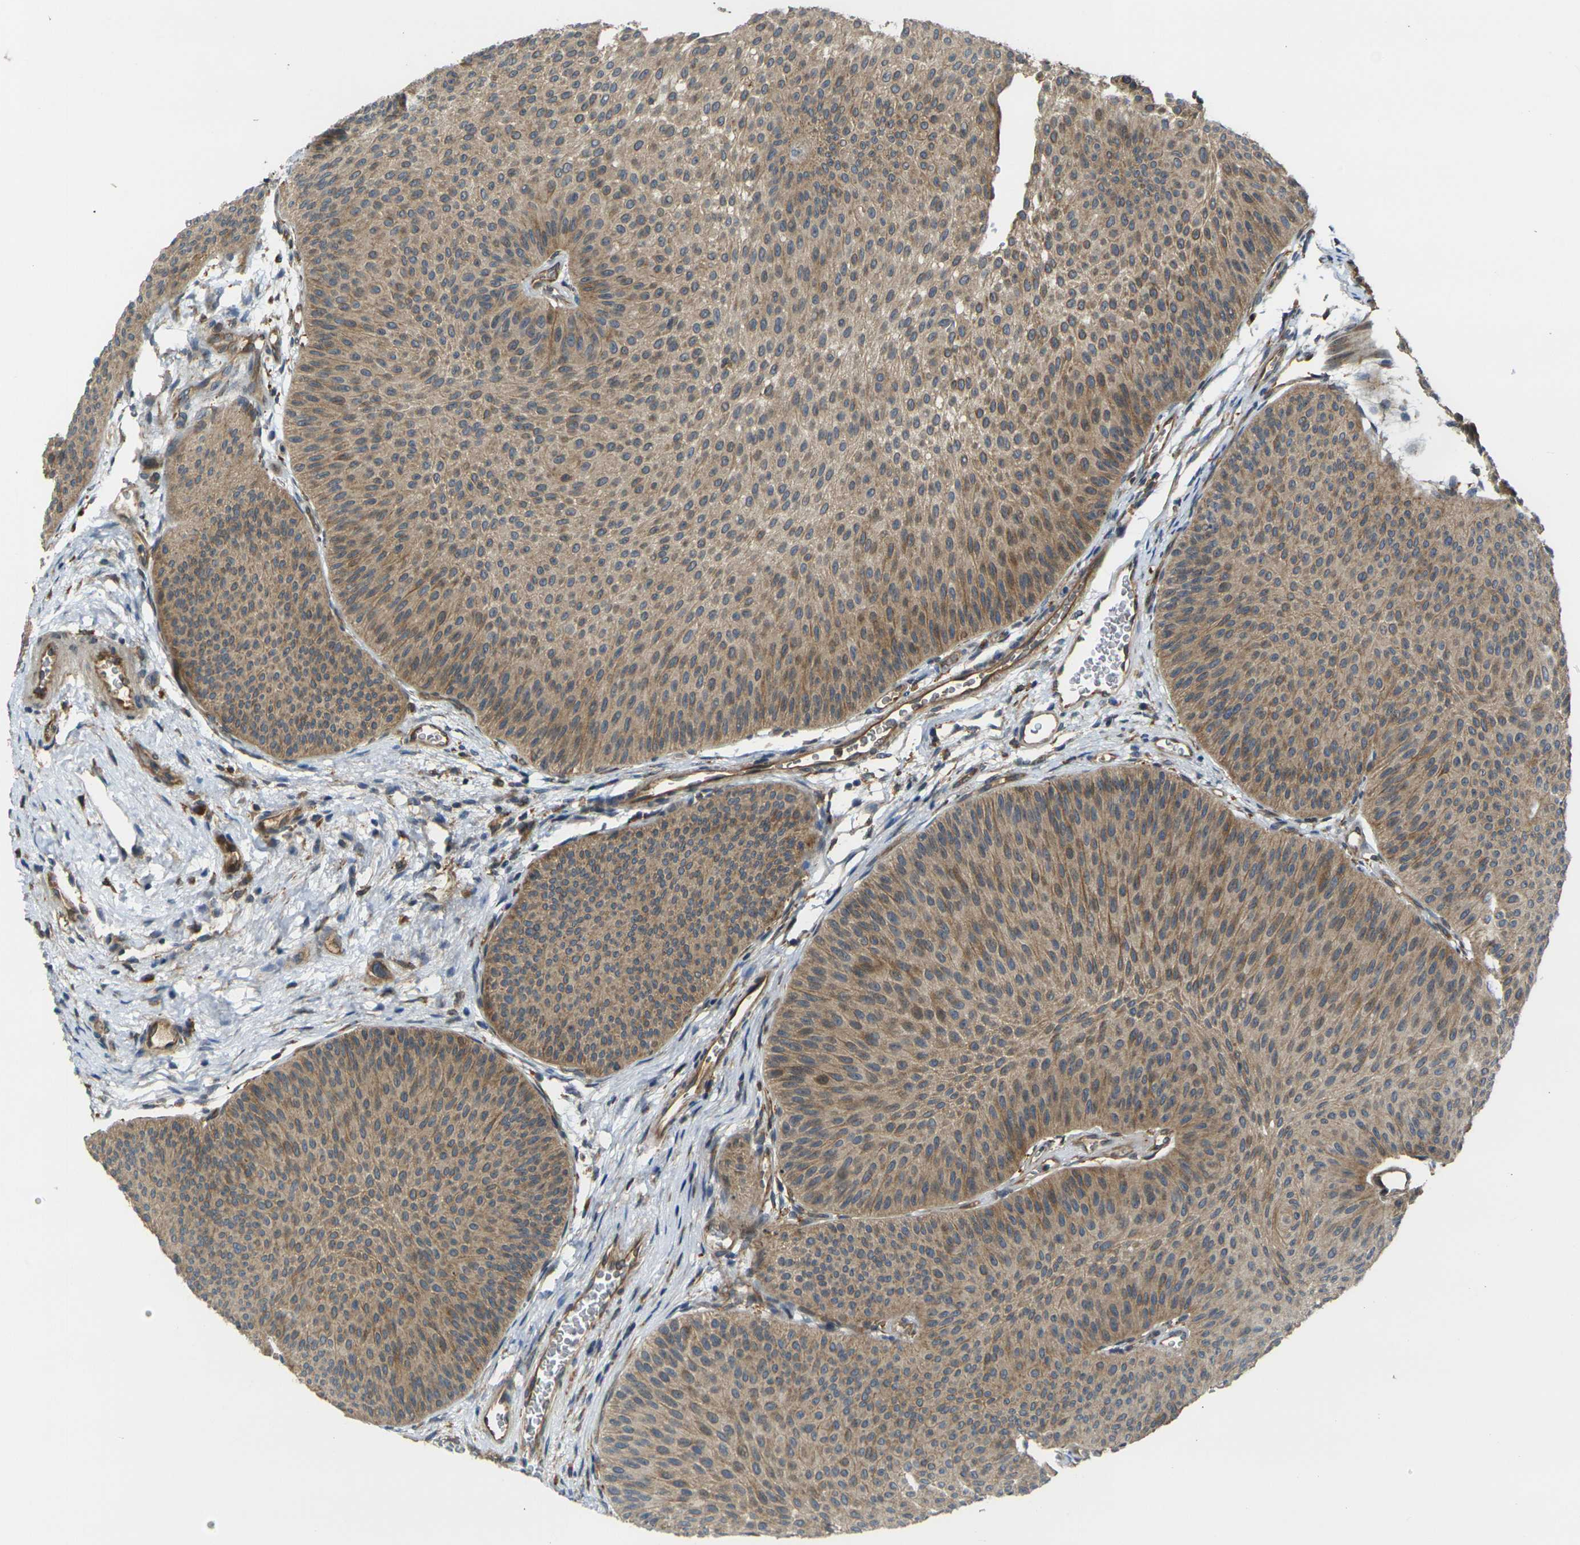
{"staining": {"intensity": "moderate", "quantity": ">75%", "location": "cytoplasmic/membranous"}, "tissue": "urothelial cancer", "cell_type": "Tumor cells", "image_type": "cancer", "snomed": [{"axis": "morphology", "description": "Urothelial carcinoma, Low grade"}, {"axis": "topography", "description": "Urinary bladder"}], "caption": "High-power microscopy captured an IHC micrograph of urothelial carcinoma (low-grade), revealing moderate cytoplasmic/membranous expression in approximately >75% of tumor cells.", "gene": "FZD1", "patient": {"sex": "female", "age": 60}}